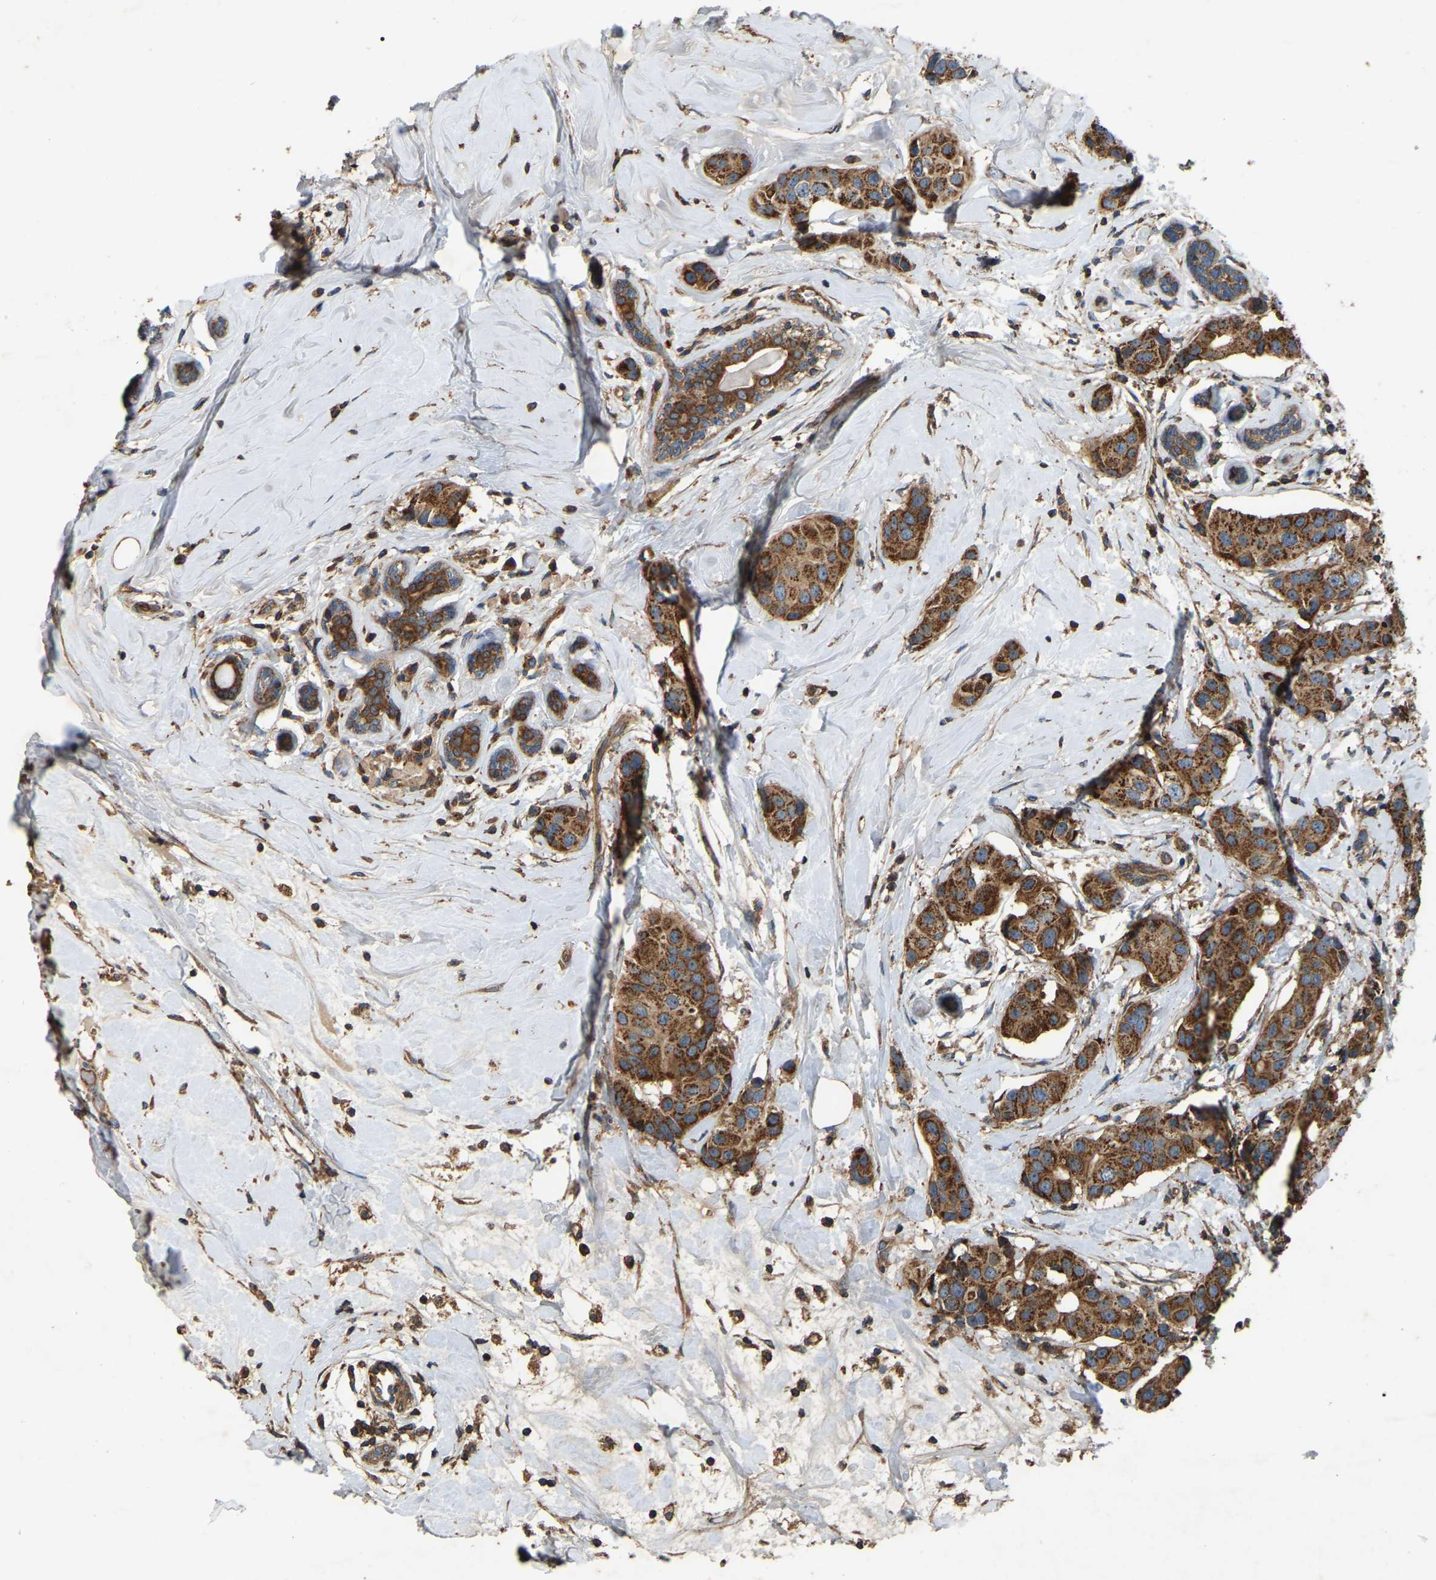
{"staining": {"intensity": "strong", "quantity": ">75%", "location": "cytoplasmic/membranous"}, "tissue": "breast cancer", "cell_type": "Tumor cells", "image_type": "cancer", "snomed": [{"axis": "morphology", "description": "Normal tissue, NOS"}, {"axis": "morphology", "description": "Duct carcinoma"}, {"axis": "topography", "description": "Breast"}], "caption": "IHC photomicrograph of human breast cancer stained for a protein (brown), which reveals high levels of strong cytoplasmic/membranous positivity in about >75% of tumor cells.", "gene": "SAMD9L", "patient": {"sex": "female", "age": 39}}